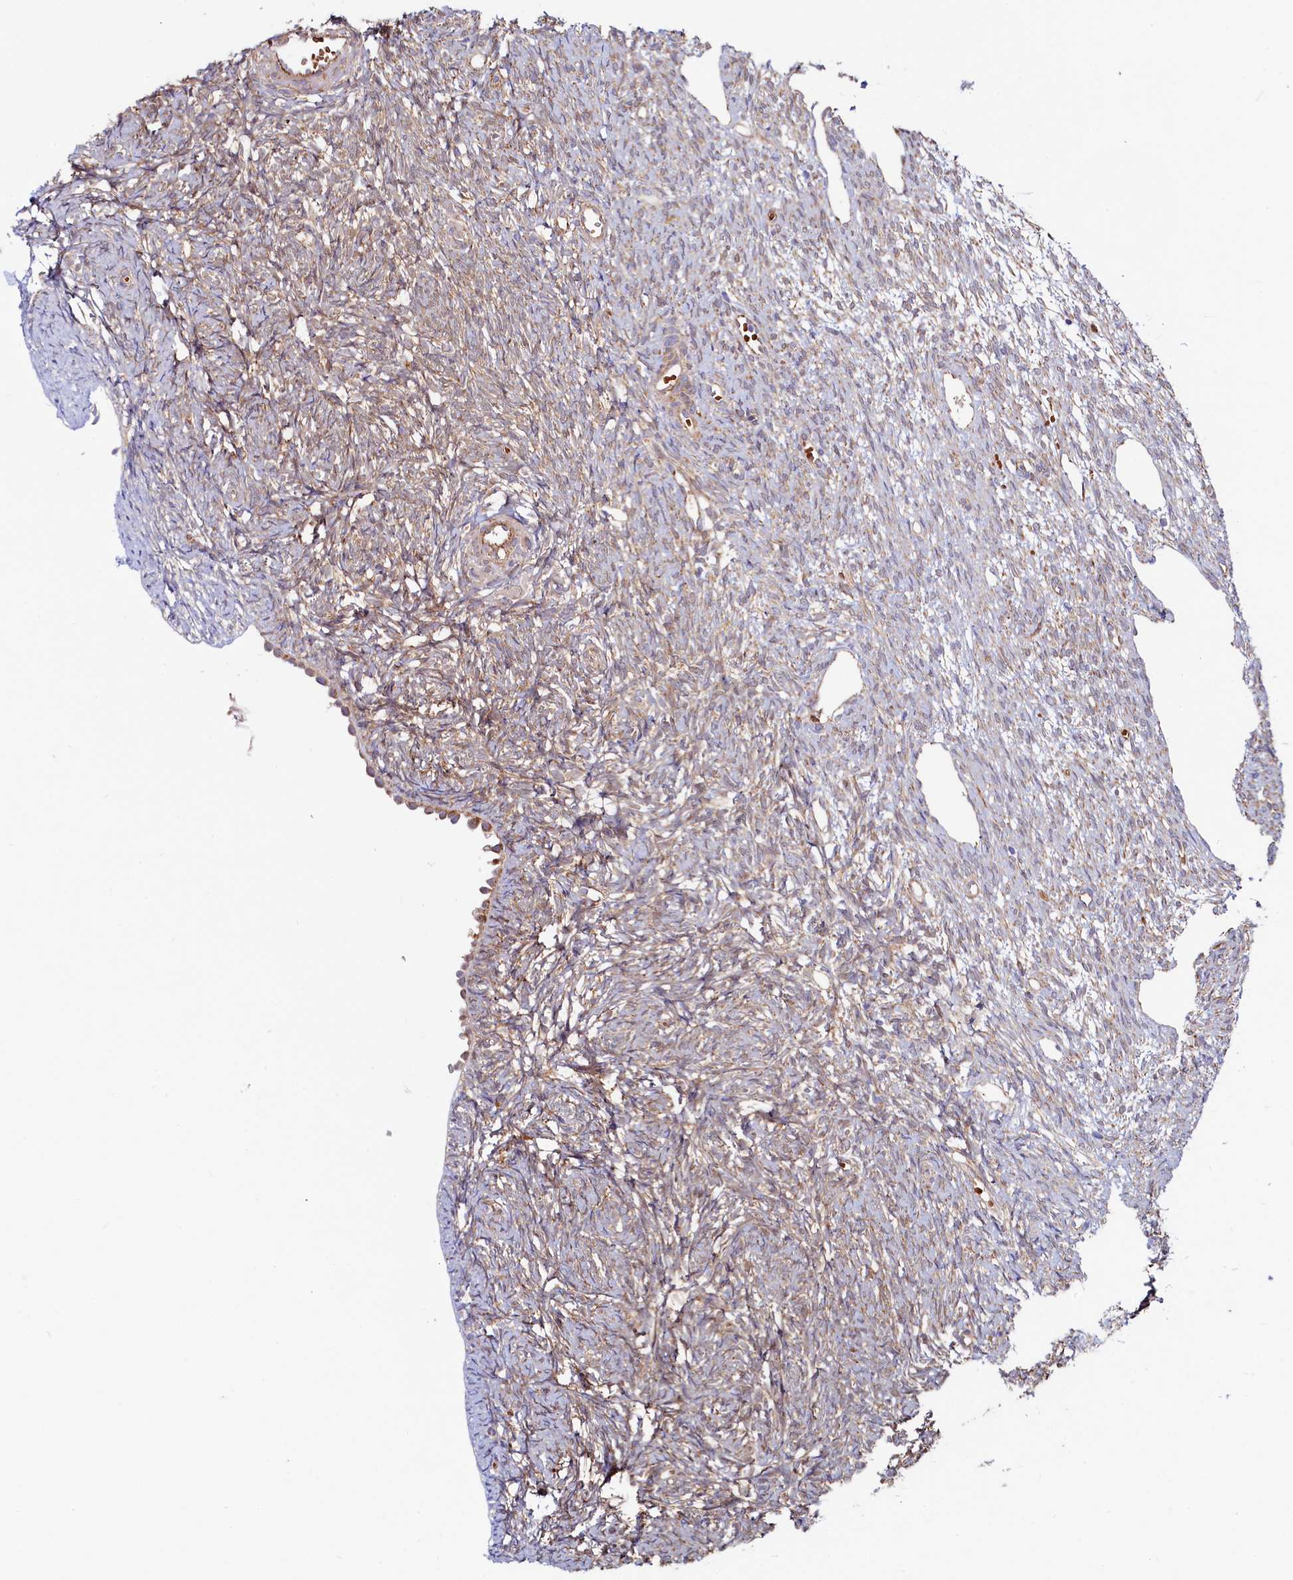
{"staining": {"intensity": "weak", "quantity": ">75%", "location": "cytoplasmic/membranous"}, "tissue": "ovary", "cell_type": "Ovarian stroma cells", "image_type": "normal", "snomed": [{"axis": "morphology", "description": "Normal tissue, NOS"}, {"axis": "topography", "description": "Ovary"}], "caption": "Immunohistochemistry (IHC) staining of benign ovary, which exhibits low levels of weak cytoplasmic/membranous positivity in about >75% of ovarian stroma cells indicating weak cytoplasmic/membranous protein positivity. The staining was performed using DAB (3,3'-diaminobenzidine) (brown) for protein detection and nuclei were counterstained in hematoxylin (blue).", "gene": "ASTE1", "patient": {"sex": "female", "age": 51}}